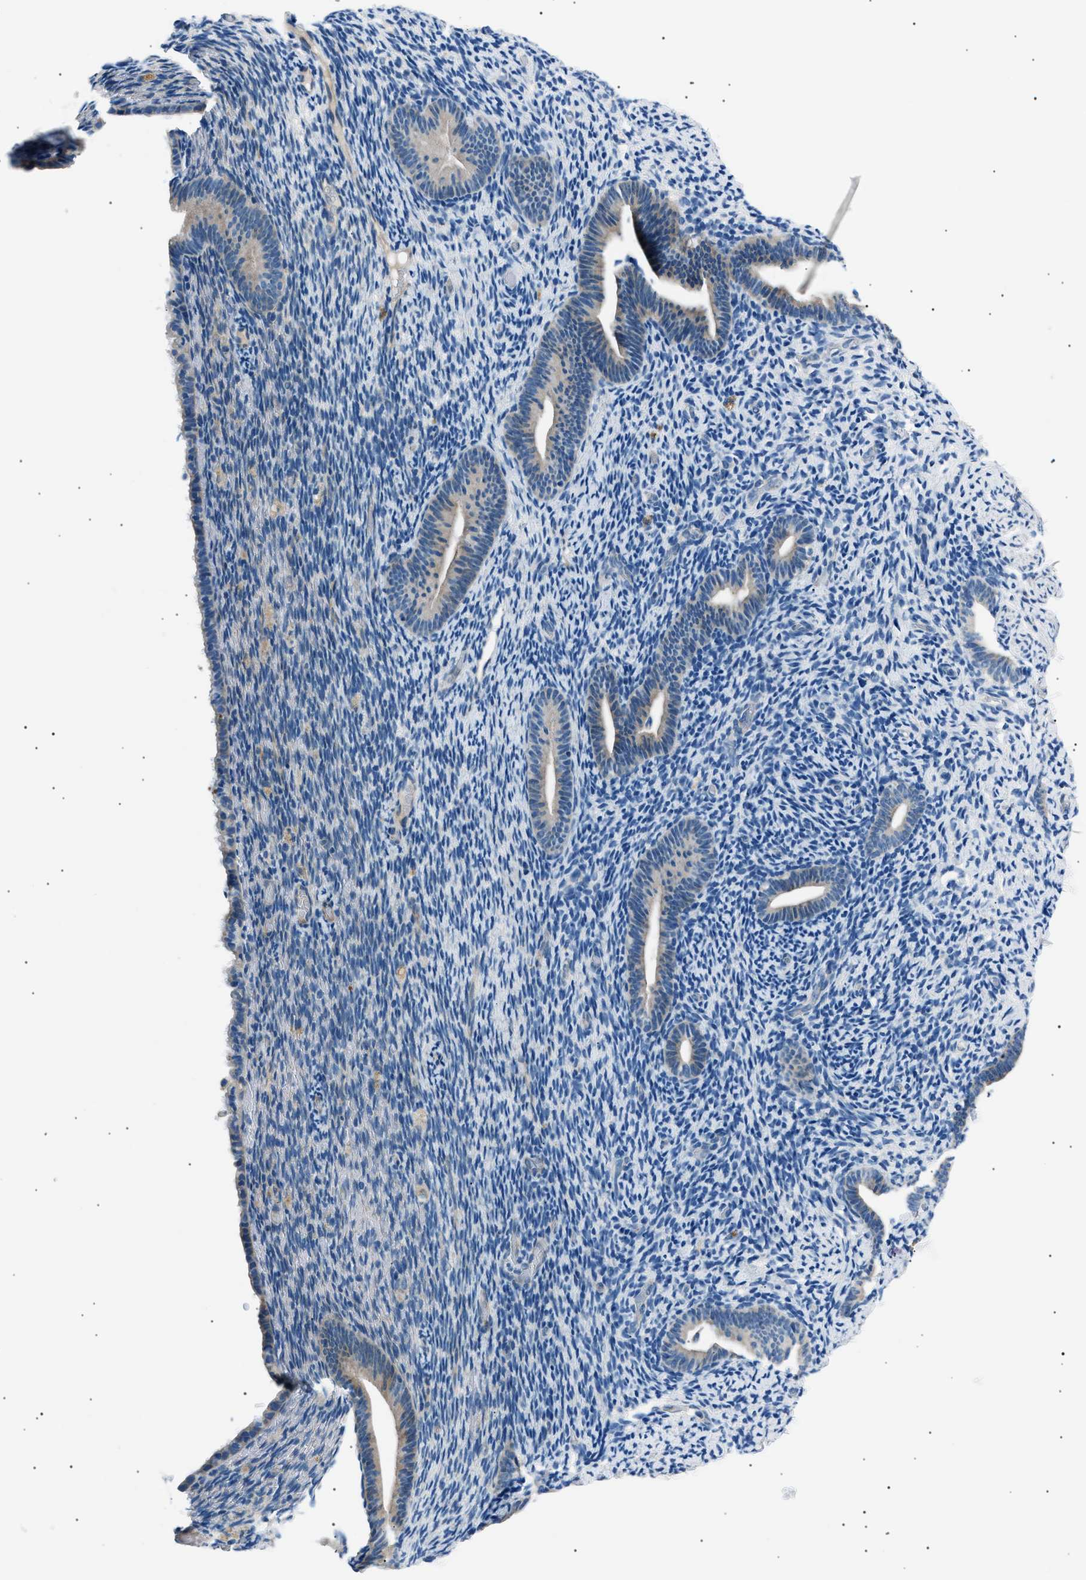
{"staining": {"intensity": "negative", "quantity": "none", "location": "none"}, "tissue": "endometrium", "cell_type": "Cells in endometrial stroma", "image_type": "normal", "snomed": [{"axis": "morphology", "description": "Normal tissue, NOS"}, {"axis": "topography", "description": "Endometrium"}], "caption": "A high-resolution histopathology image shows immunohistochemistry (IHC) staining of normal endometrium, which shows no significant staining in cells in endometrial stroma.", "gene": "LRRC37B", "patient": {"sex": "female", "age": 51}}